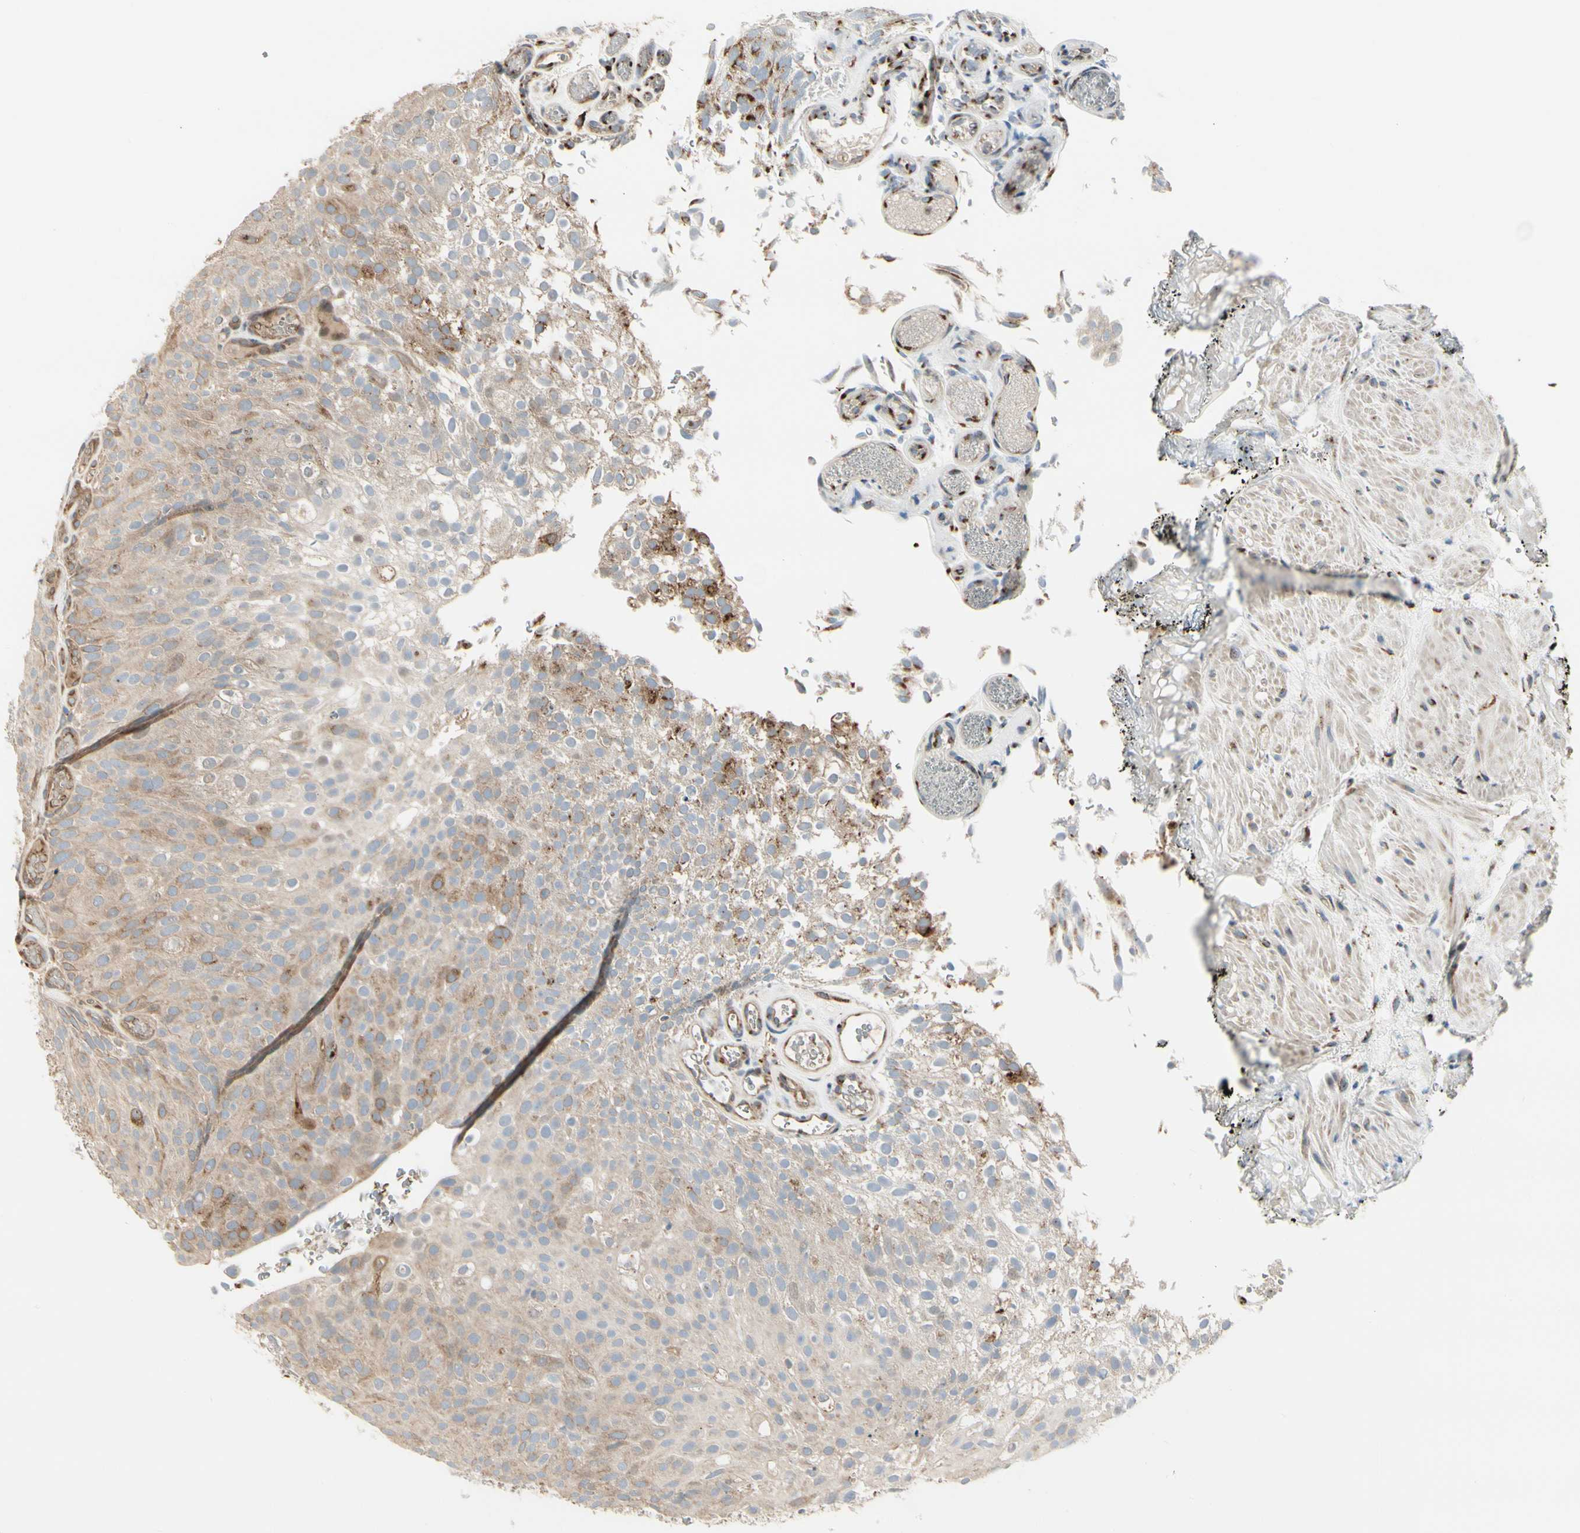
{"staining": {"intensity": "moderate", "quantity": "25%-75%", "location": "cytoplasmic/membranous"}, "tissue": "urothelial cancer", "cell_type": "Tumor cells", "image_type": "cancer", "snomed": [{"axis": "morphology", "description": "Urothelial carcinoma, Low grade"}, {"axis": "topography", "description": "Urinary bladder"}], "caption": "This is an image of immunohistochemistry staining of urothelial cancer, which shows moderate expression in the cytoplasmic/membranous of tumor cells.", "gene": "NUCB2", "patient": {"sex": "male", "age": 78}}